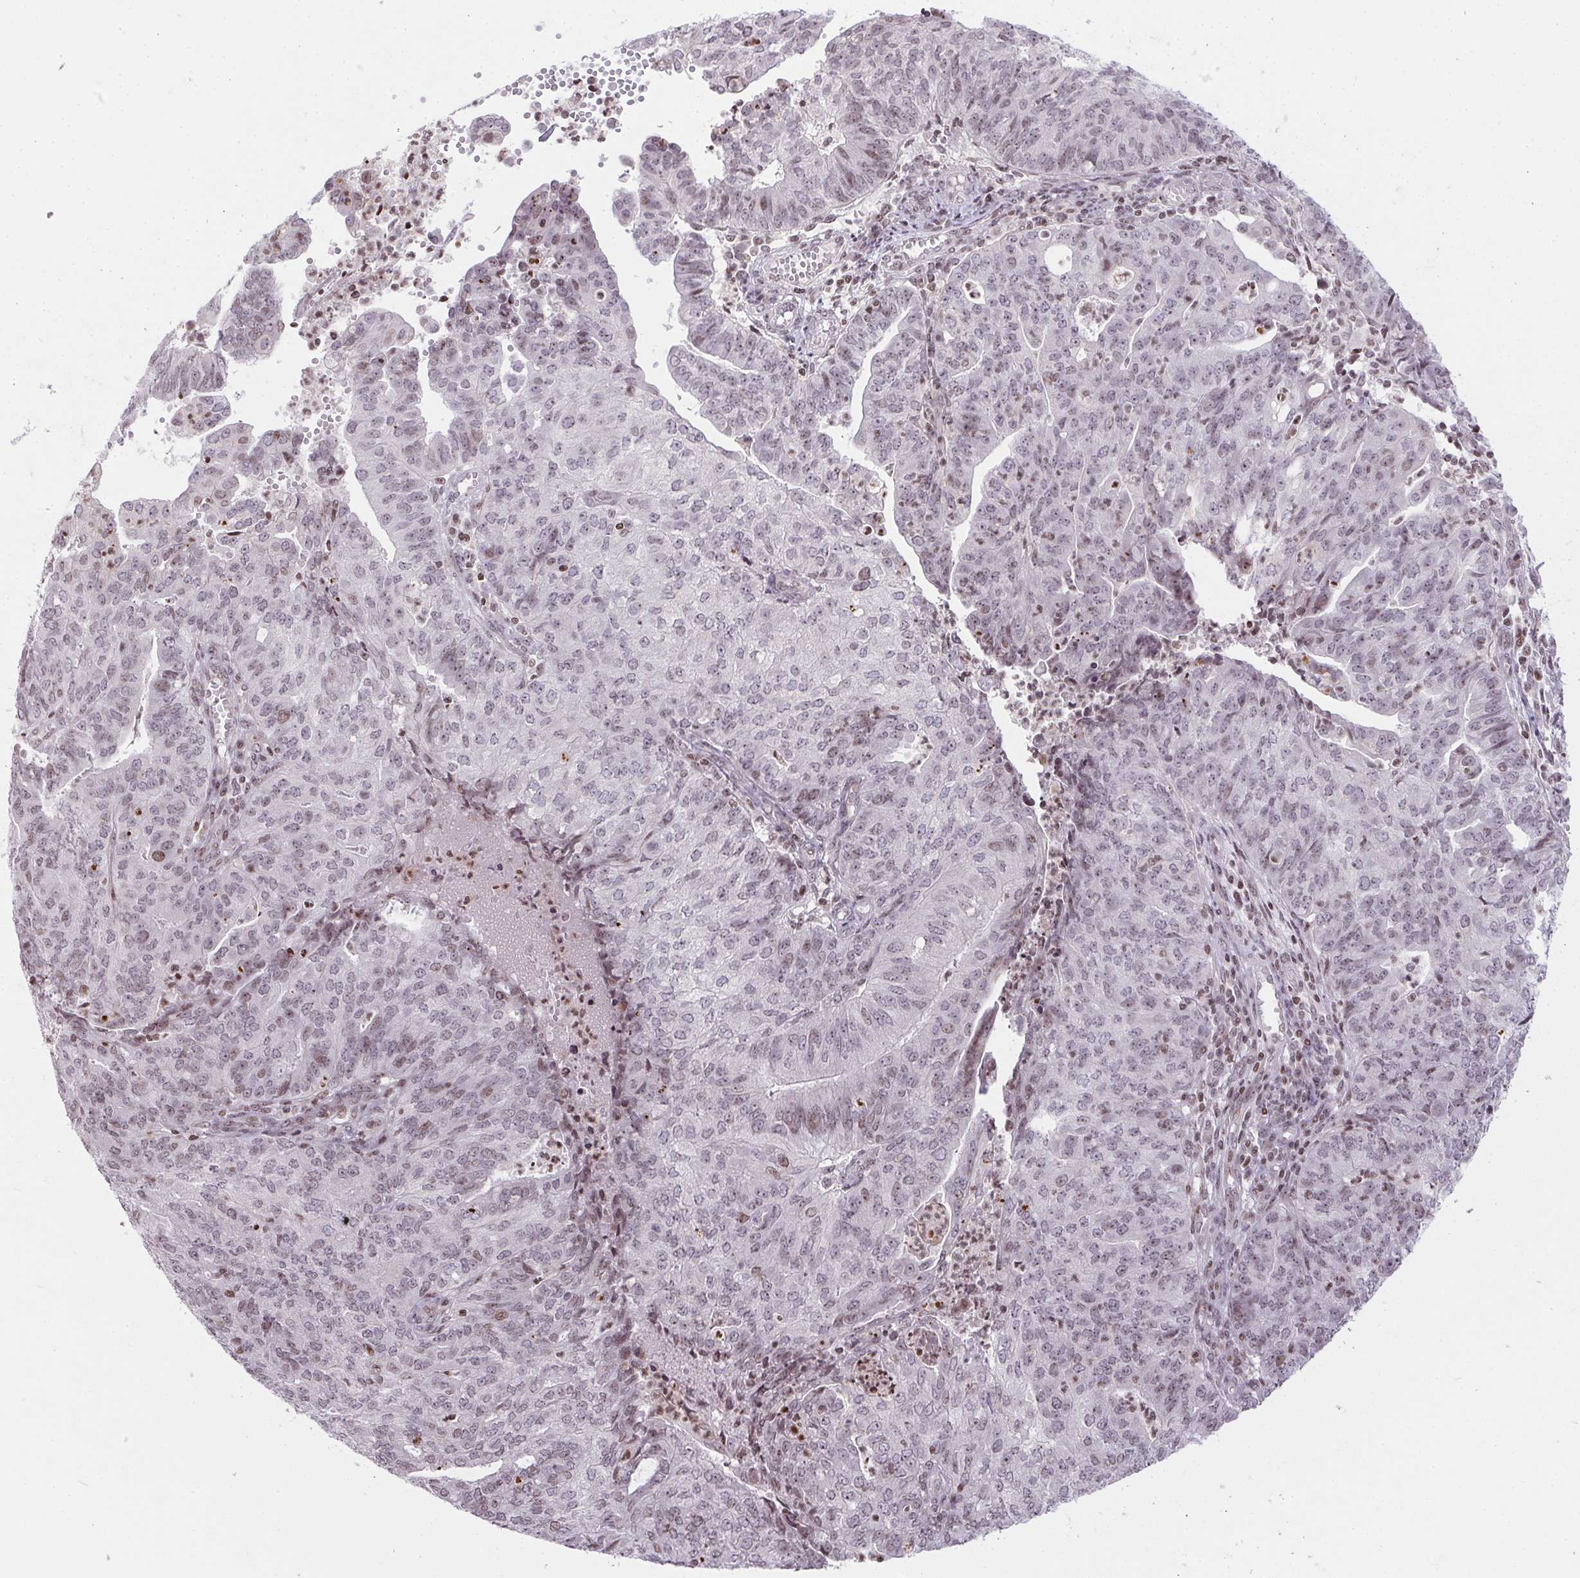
{"staining": {"intensity": "weak", "quantity": "<25%", "location": "nuclear"}, "tissue": "endometrial cancer", "cell_type": "Tumor cells", "image_type": "cancer", "snomed": [{"axis": "morphology", "description": "Adenocarcinoma, NOS"}, {"axis": "topography", "description": "Endometrium"}], "caption": "Tumor cells show no significant protein staining in endometrial cancer (adenocarcinoma).", "gene": "RNF181", "patient": {"sex": "female", "age": 82}}